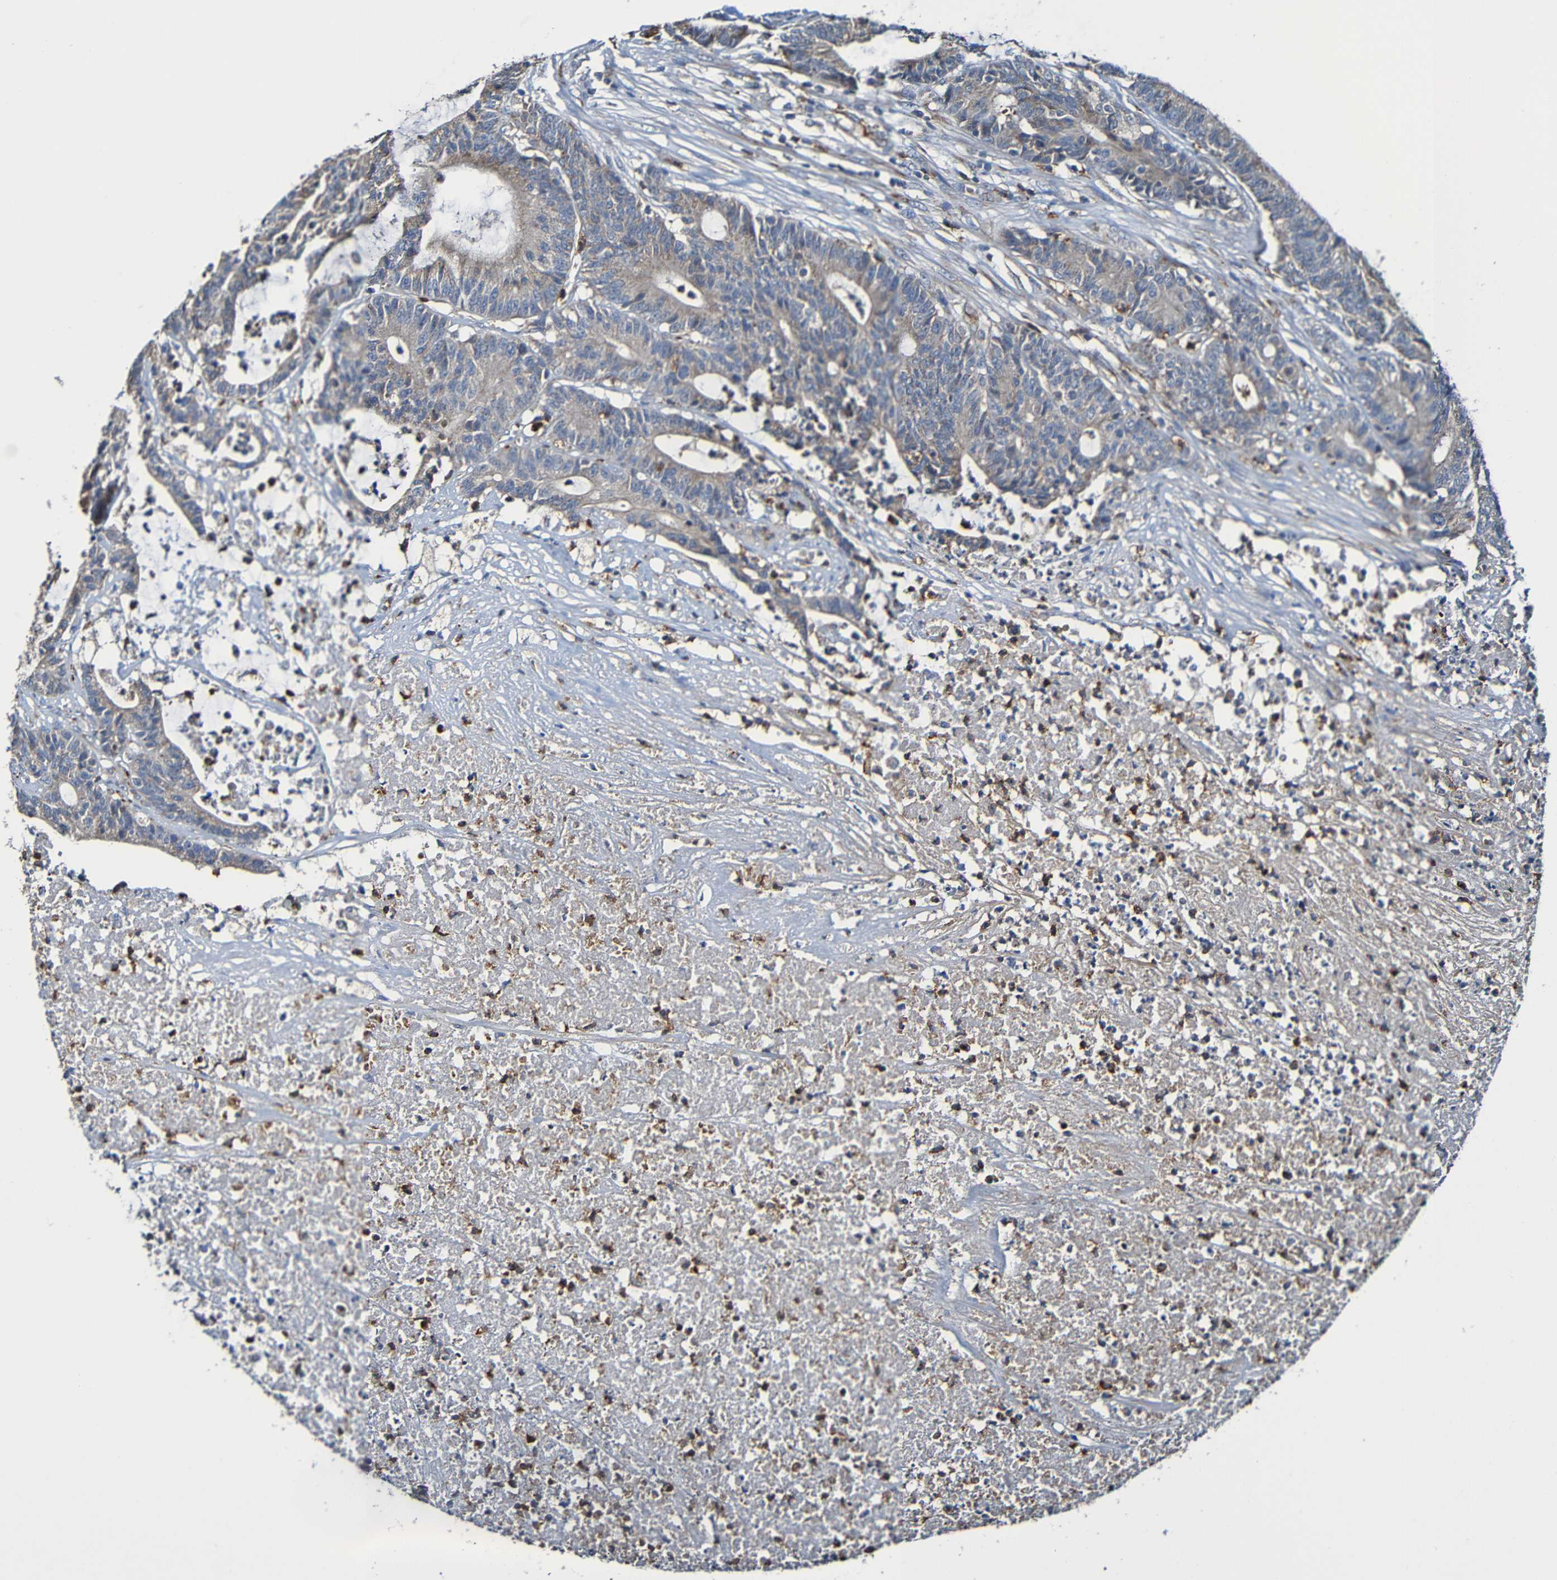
{"staining": {"intensity": "moderate", "quantity": "<25%", "location": "cytoplasmic/membranous"}, "tissue": "colorectal cancer", "cell_type": "Tumor cells", "image_type": "cancer", "snomed": [{"axis": "morphology", "description": "Adenocarcinoma, NOS"}, {"axis": "topography", "description": "Colon"}], "caption": "Approximately <25% of tumor cells in human colorectal cancer display moderate cytoplasmic/membranous protein expression as visualized by brown immunohistochemical staining.", "gene": "ADAM15", "patient": {"sex": "female", "age": 84}}